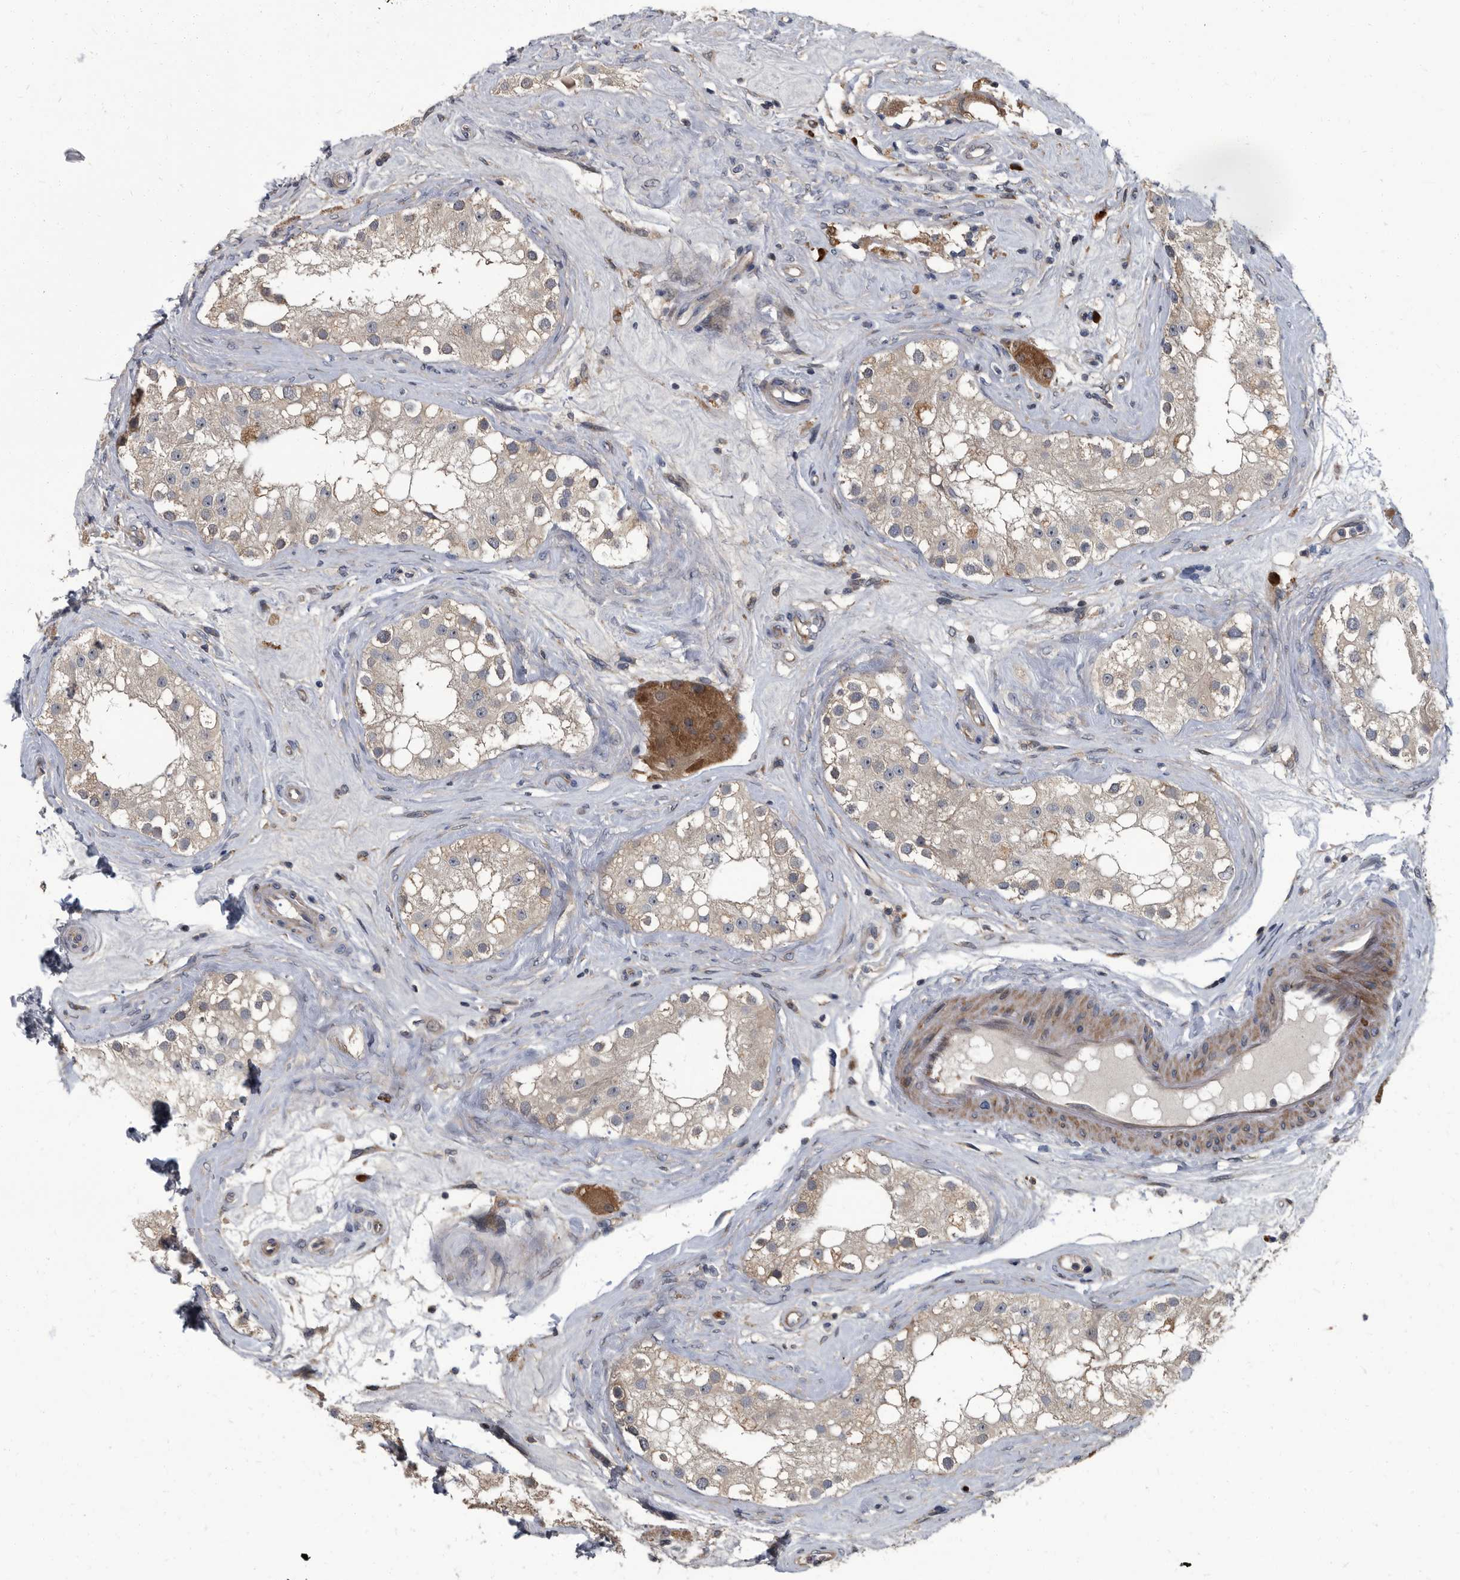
{"staining": {"intensity": "weak", "quantity": "<25%", "location": "cytoplasmic/membranous"}, "tissue": "testis", "cell_type": "Cells in seminiferous ducts", "image_type": "normal", "snomed": [{"axis": "morphology", "description": "Normal tissue, NOS"}, {"axis": "topography", "description": "Testis"}], "caption": "DAB immunohistochemical staining of unremarkable human testis demonstrates no significant expression in cells in seminiferous ducts. (Stains: DAB immunohistochemistry with hematoxylin counter stain, Microscopy: brightfield microscopy at high magnification).", "gene": "CDV3", "patient": {"sex": "male", "age": 84}}